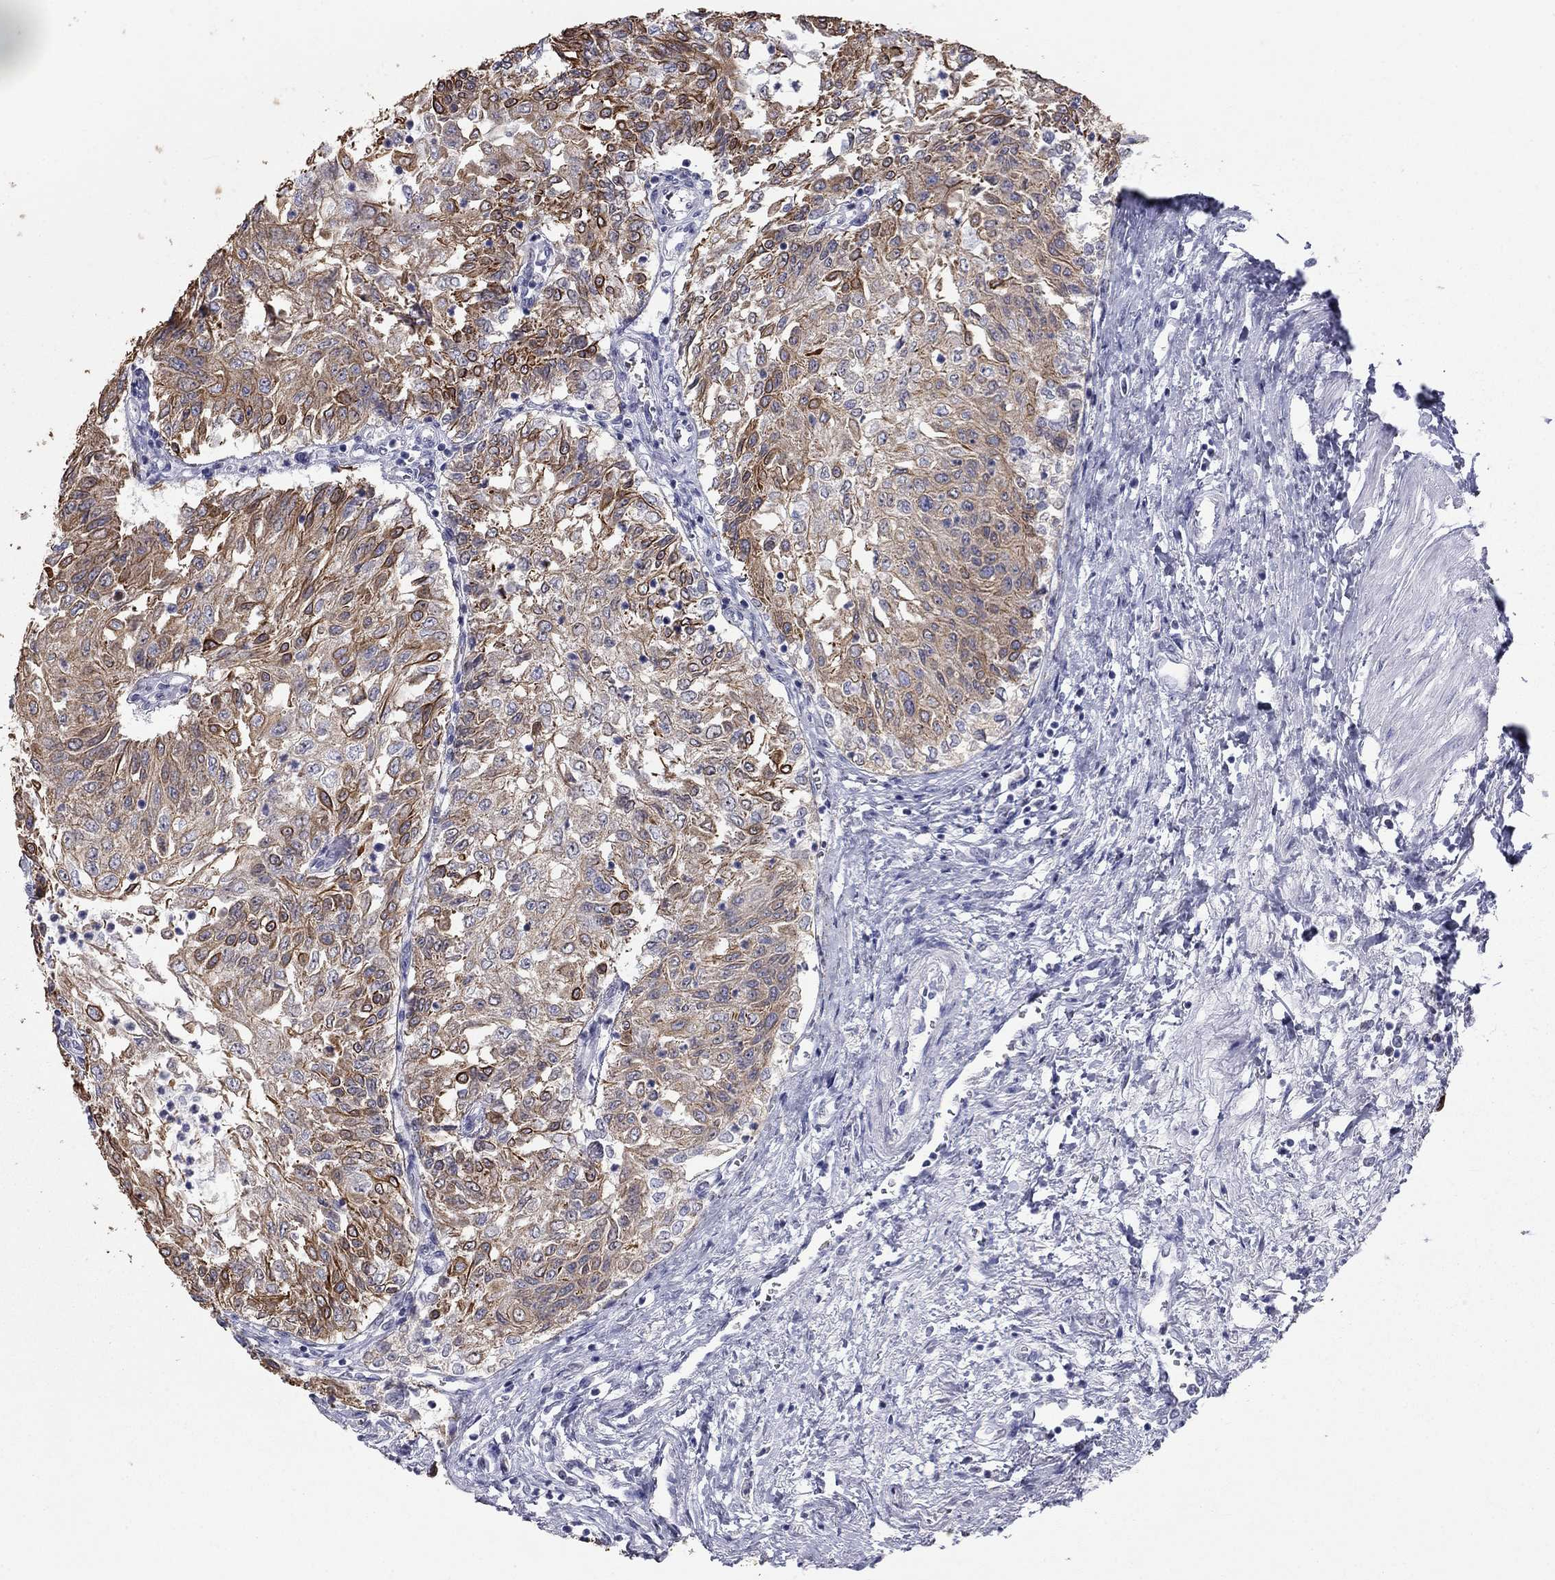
{"staining": {"intensity": "strong", "quantity": "<25%", "location": "cytoplasmic/membranous"}, "tissue": "urothelial cancer", "cell_type": "Tumor cells", "image_type": "cancer", "snomed": [{"axis": "morphology", "description": "Urothelial carcinoma, Low grade"}, {"axis": "topography", "description": "Urinary bladder"}], "caption": "Immunohistochemical staining of urothelial carcinoma (low-grade) shows medium levels of strong cytoplasmic/membranous staining in about <25% of tumor cells.", "gene": "KRT75", "patient": {"sex": "male", "age": 78}}